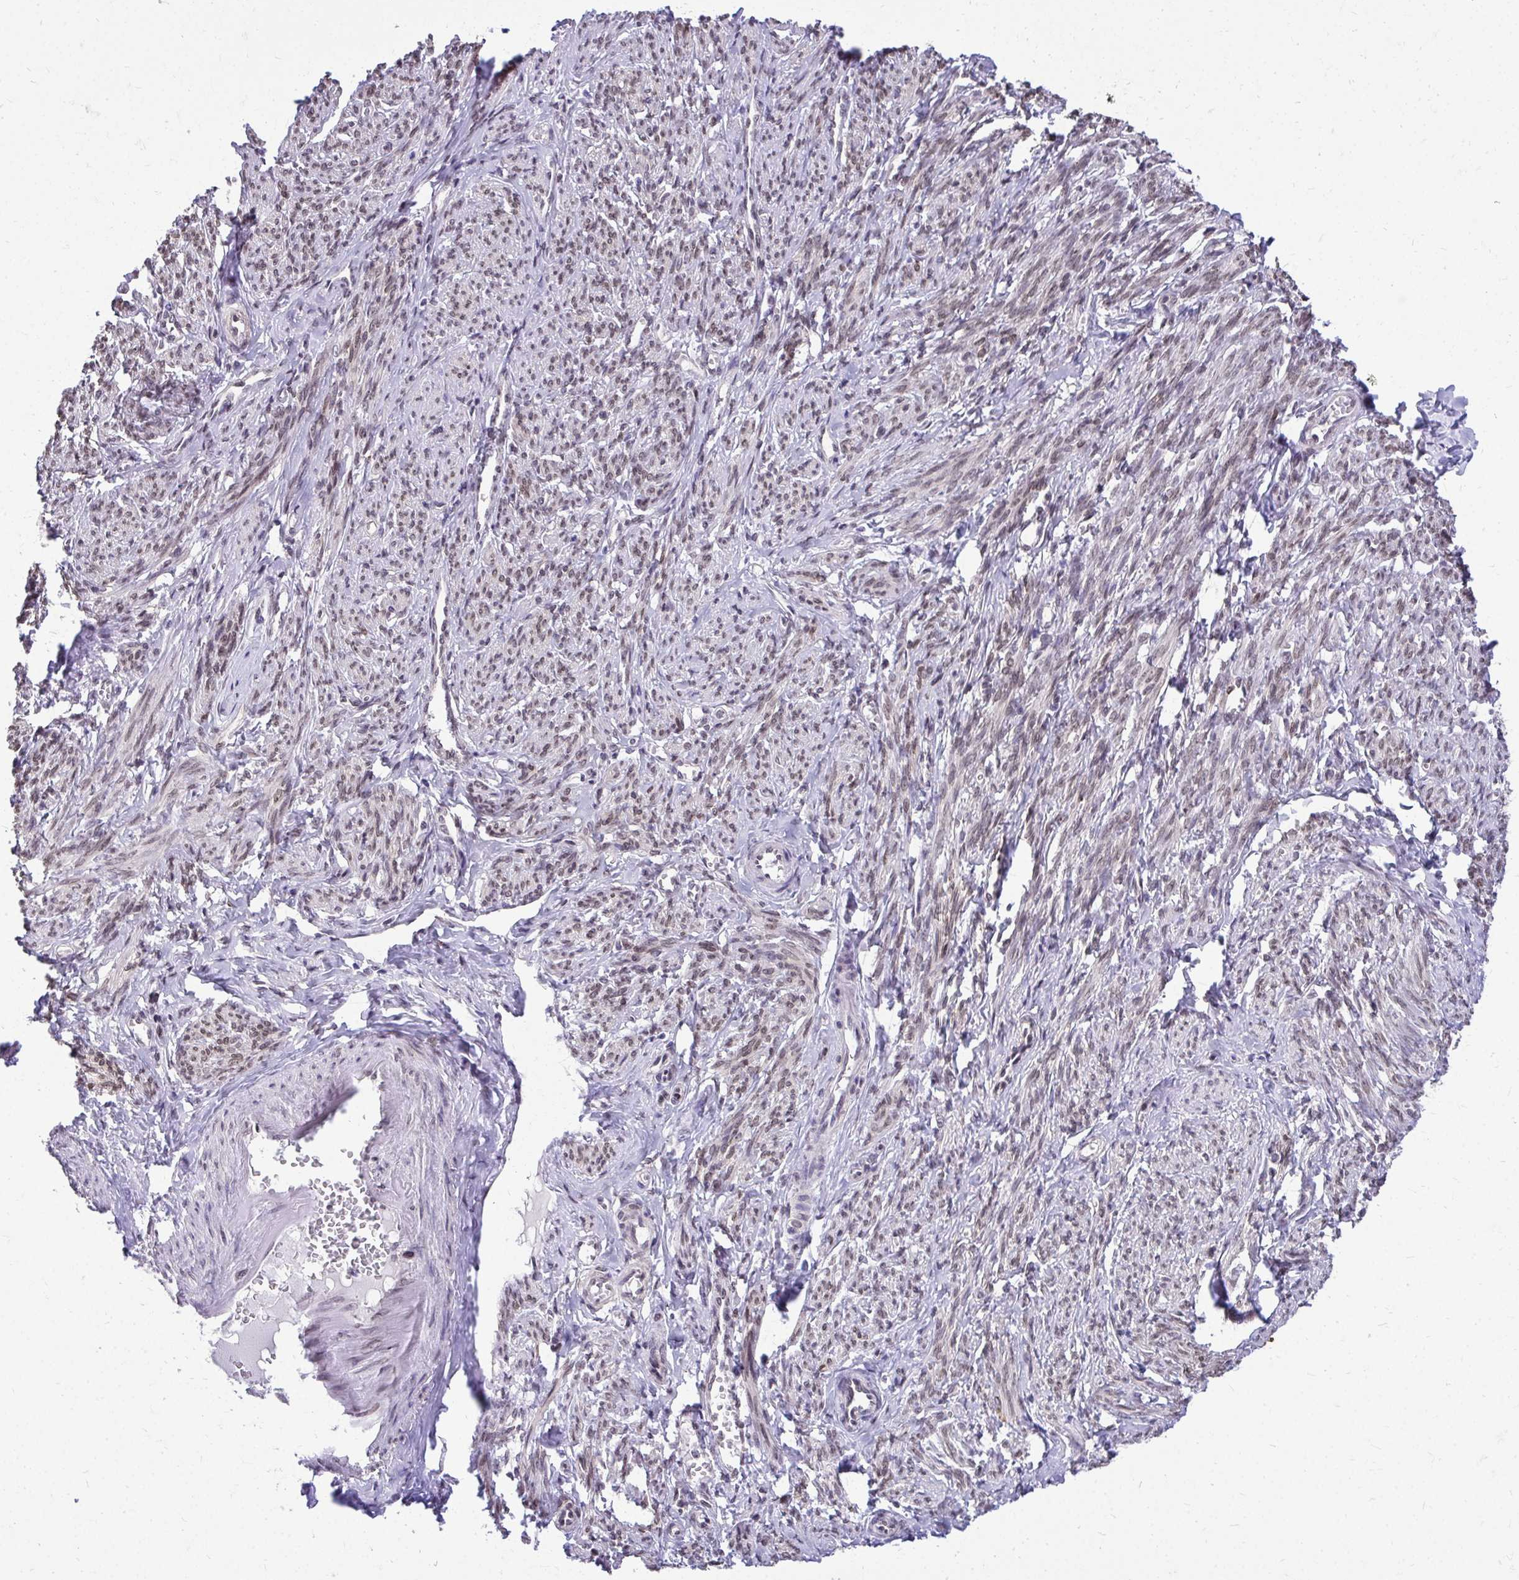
{"staining": {"intensity": "moderate", "quantity": "25%-75%", "location": "cytoplasmic/membranous,nuclear"}, "tissue": "smooth muscle", "cell_type": "Smooth muscle cells", "image_type": "normal", "snomed": [{"axis": "morphology", "description": "Normal tissue, NOS"}, {"axis": "topography", "description": "Smooth muscle"}], "caption": "Immunohistochemistry (IHC) of benign smooth muscle demonstrates medium levels of moderate cytoplasmic/membranous,nuclear staining in about 25%-75% of smooth muscle cells. (DAB IHC, brown staining for protein, blue staining for nuclei).", "gene": "BANF1", "patient": {"sex": "female", "age": 65}}